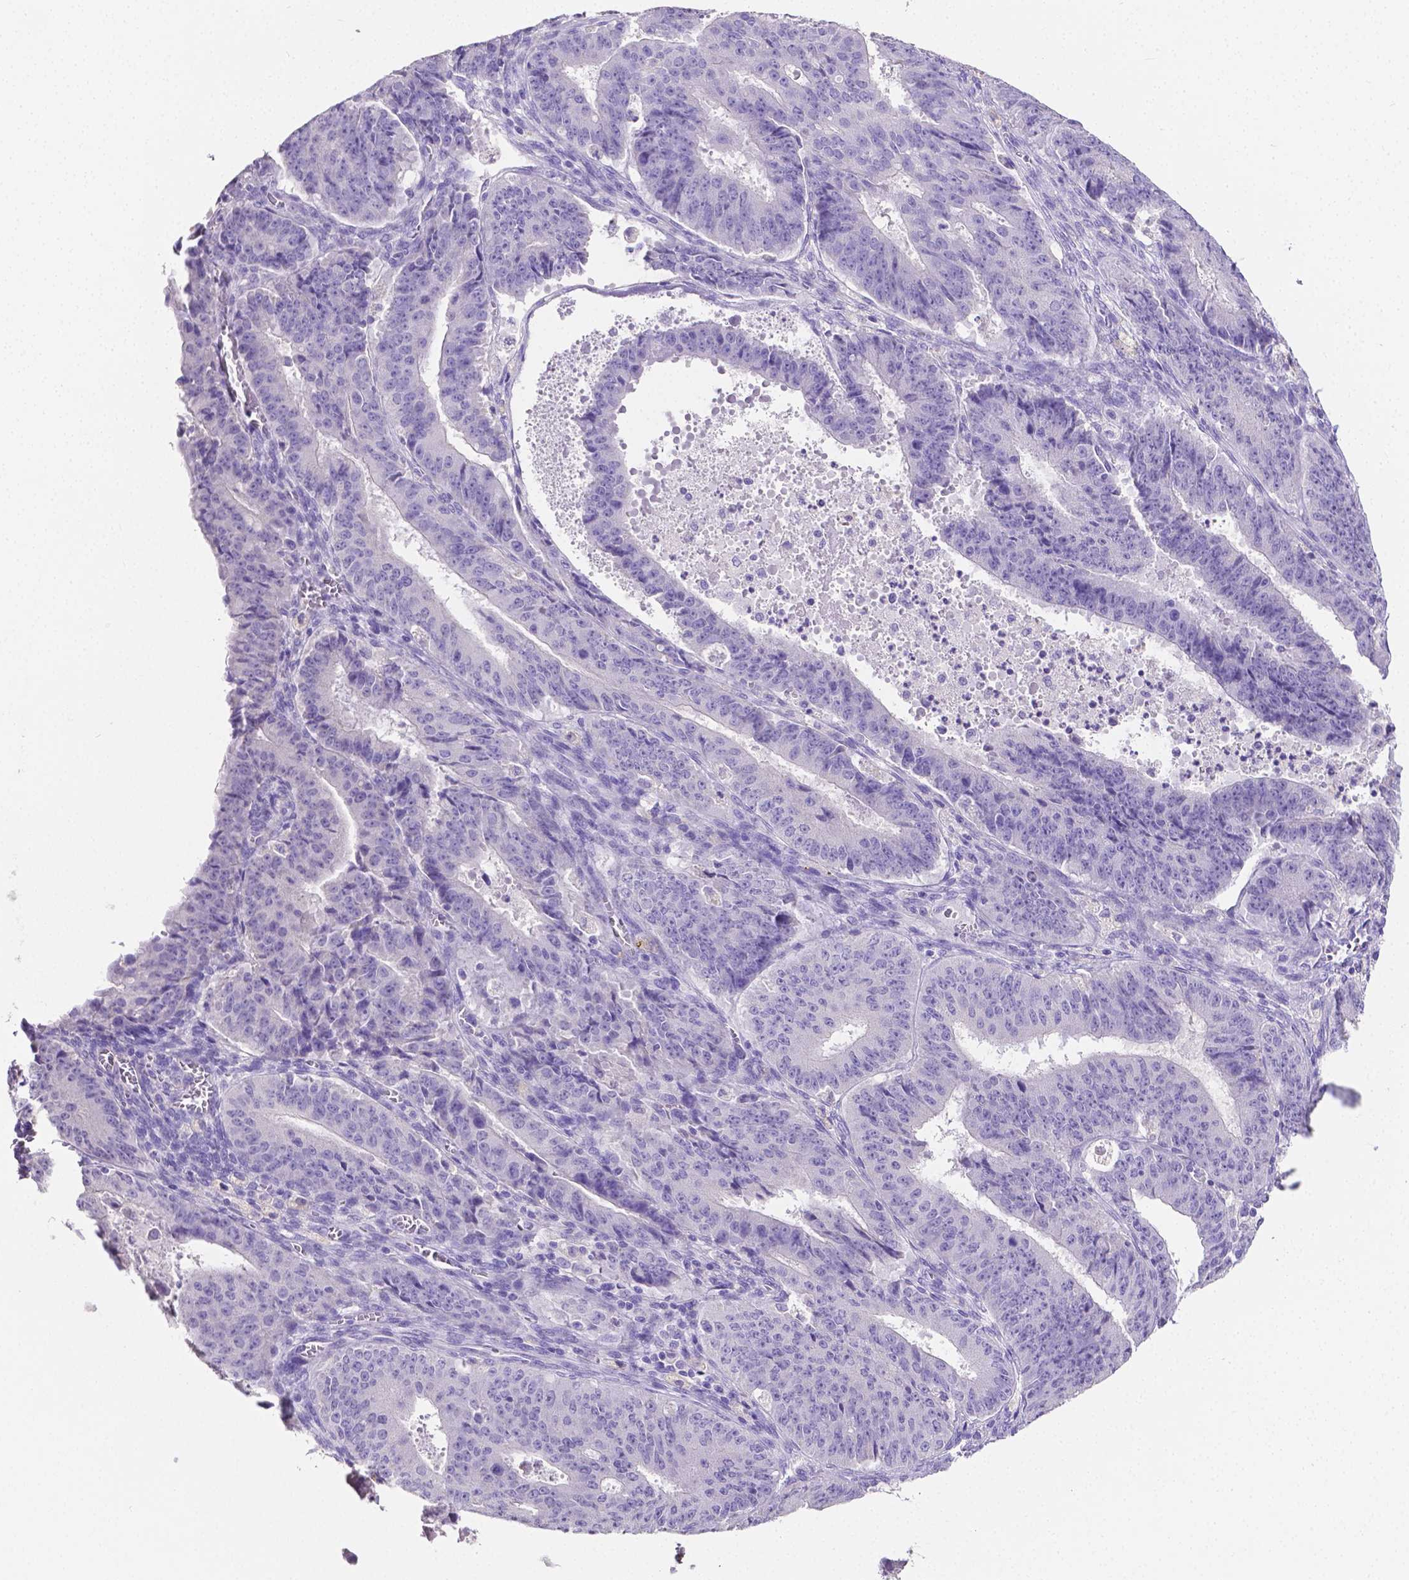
{"staining": {"intensity": "negative", "quantity": "none", "location": "none"}, "tissue": "ovarian cancer", "cell_type": "Tumor cells", "image_type": "cancer", "snomed": [{"axis": "morphology", "description": "Carcinoma, endometroid"}, {"axis": "topography", "description": "Ovary"}], "caption": "Protein analysis of ovarian cancer (endometroid carcinoma) displays no significant staining in tumor cells. Brightfield microscopy of immunohistochemistry stained with DAB (3,3'-diaminobenzidine) (brown) and hematoxylin (blue), captured at high magnification.", "gene": "SLC22A2", "patient": {"sex": "female", "age": 42}}